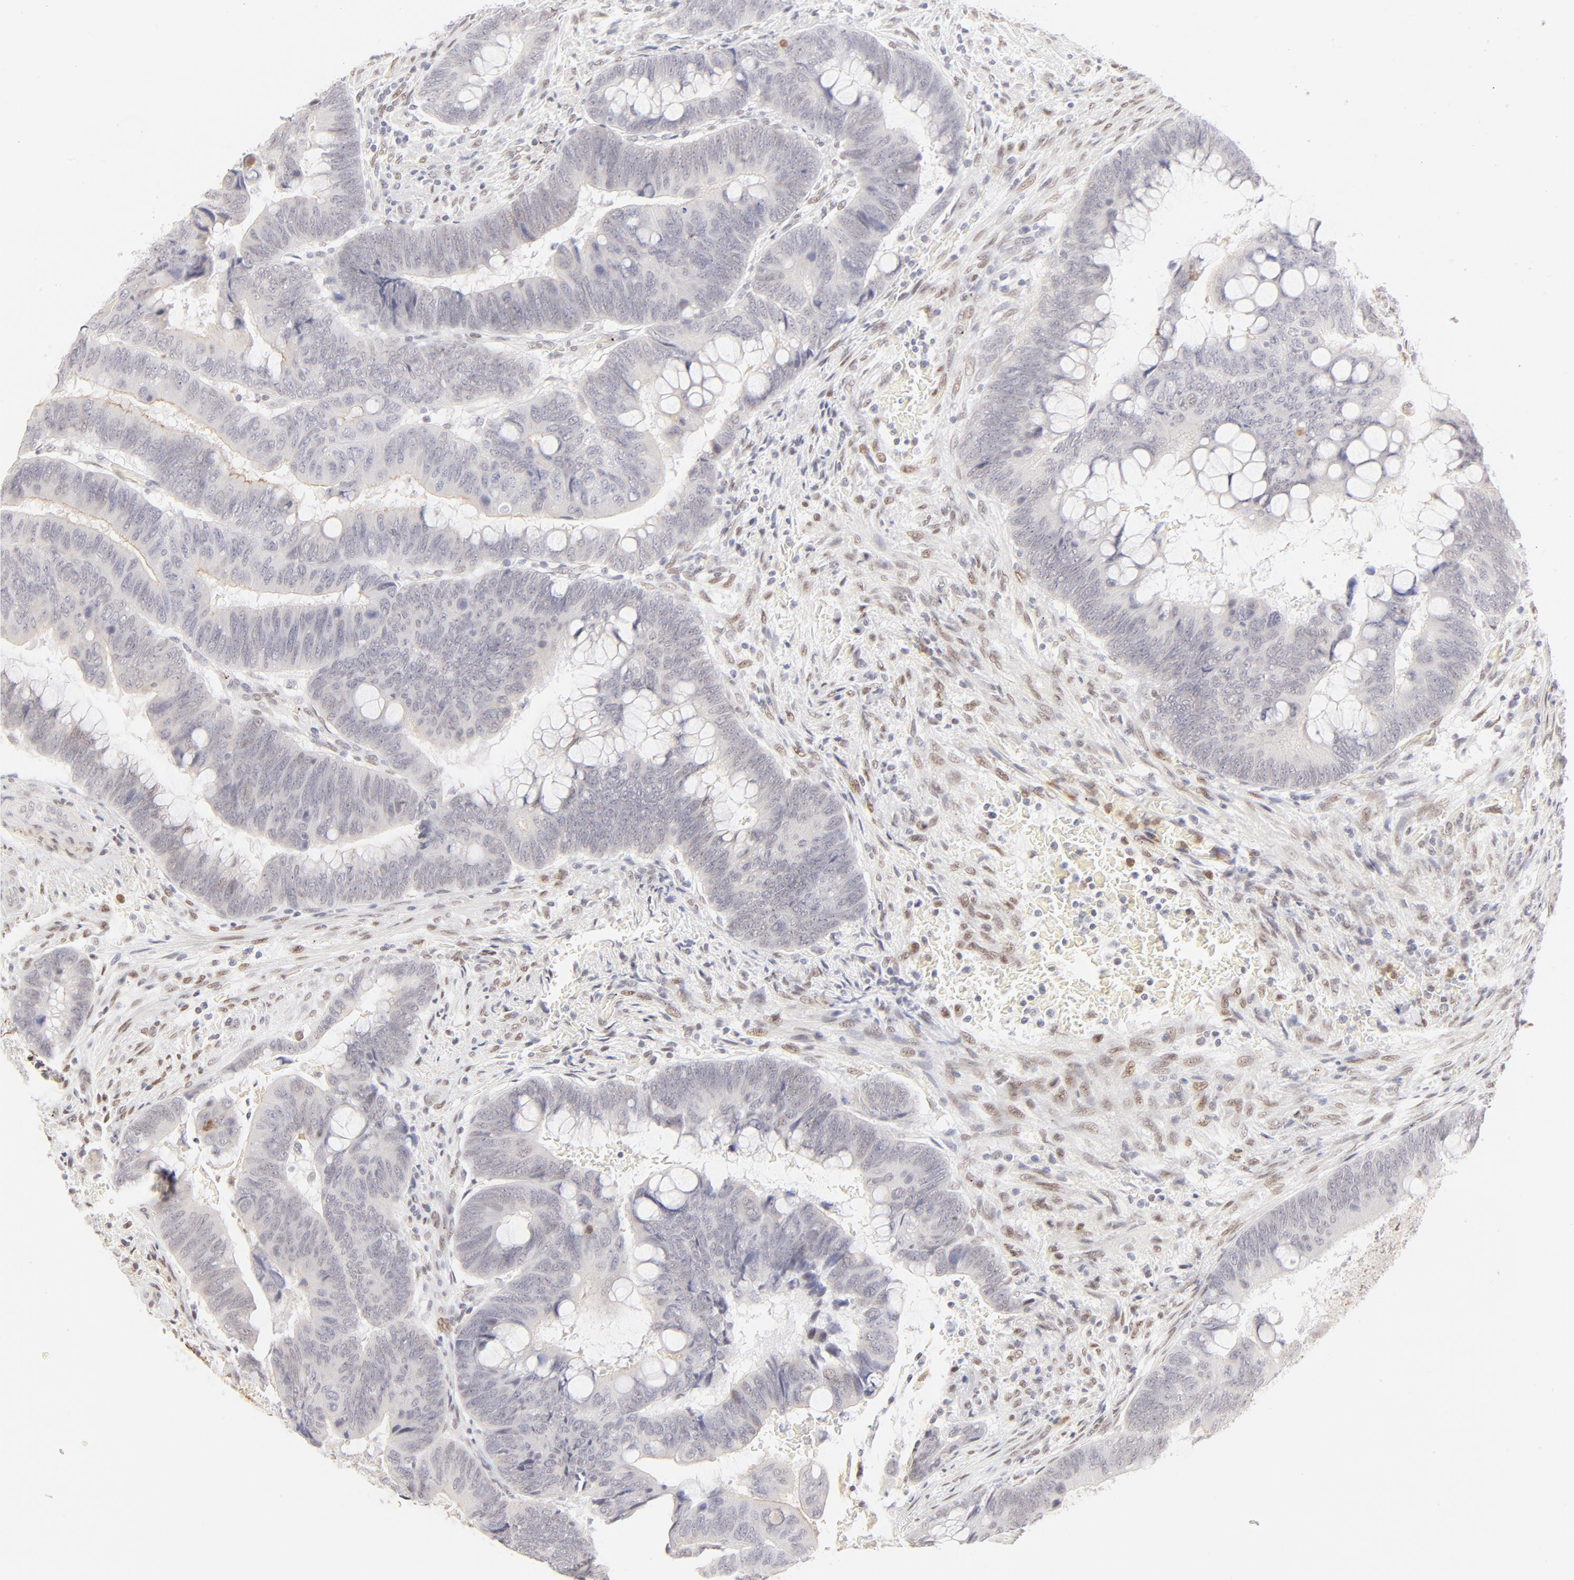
{"staining": {"intensity": "negative", "quantity": "none", "location": "none"}, "tissue": "colorectal cancer", "cell_type": "Tumor cells", "image_type": "cancer", "snomed": [{"axis": "morphology", "description": "Normal tissue, NOS"}, {"axis": "morphology", "description": "Adenocarcinoma, NOS"}, {"axis": "topography", "description": "Rectum"}], "caption": "This is an immunohistochemistry (IHC) photomicrograph of human colorectal adenocarcinoma. There is no expression in tumor cells.", "gene": "PBX1", "patient": {"sex": "male", "age": 92}}